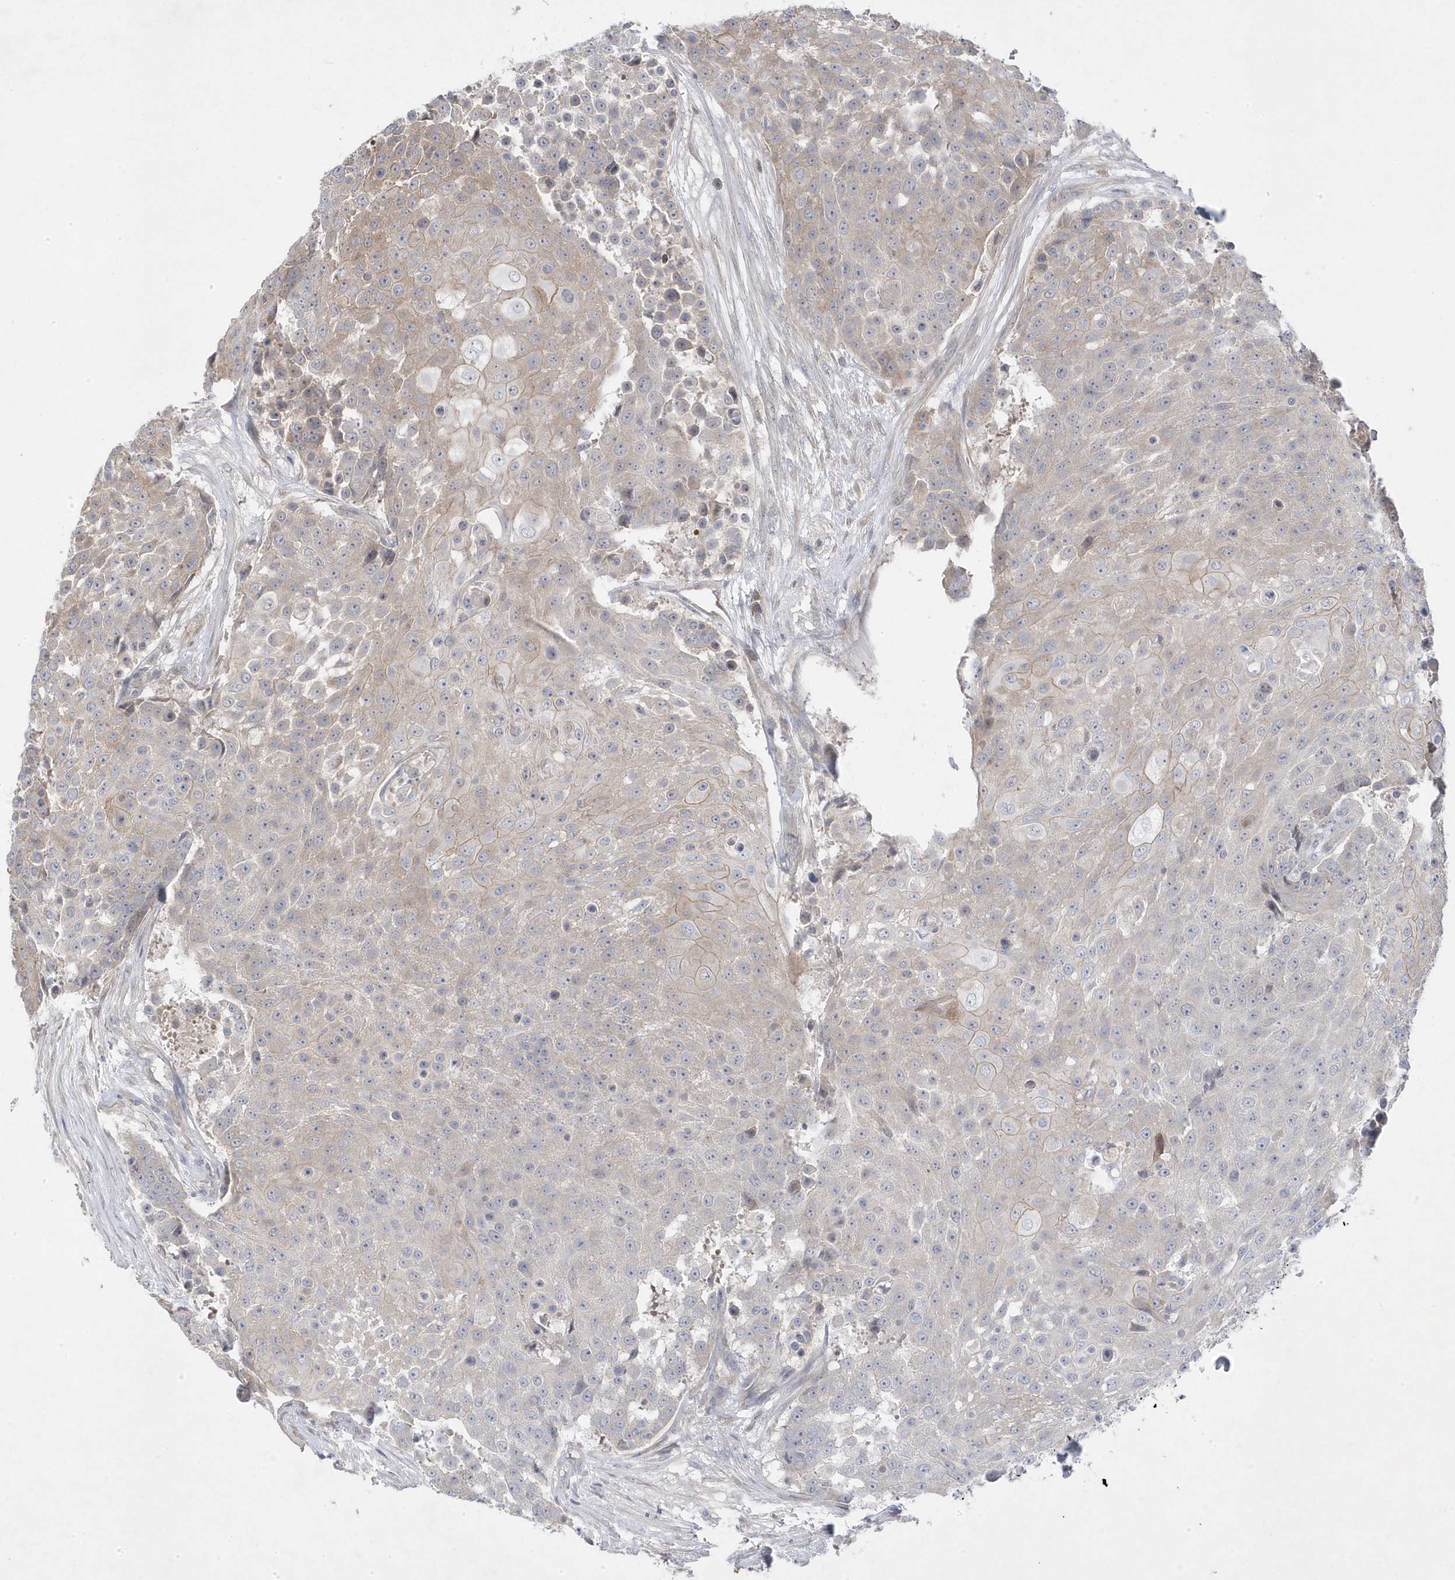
{"staining": {"intensity": "weak", "quantity": "<25%", "location": "cytoplasmic/membranous"}, "tissue": "urothelial cancer", "cell_type": "Tumor cells", "image_type": "cancer", "snomed": [{"axis": "morphology", "description": "Urothelial carcinoma, High grade"}, {"axis": "topography", "description": "Urinary bladder"}], "caption": "Immunohistochemistry of urothelial cancer exhibits no staining in tumor cells.", "gene": "ANAPC1", "patient": {"sex": "female", "age": 63}}